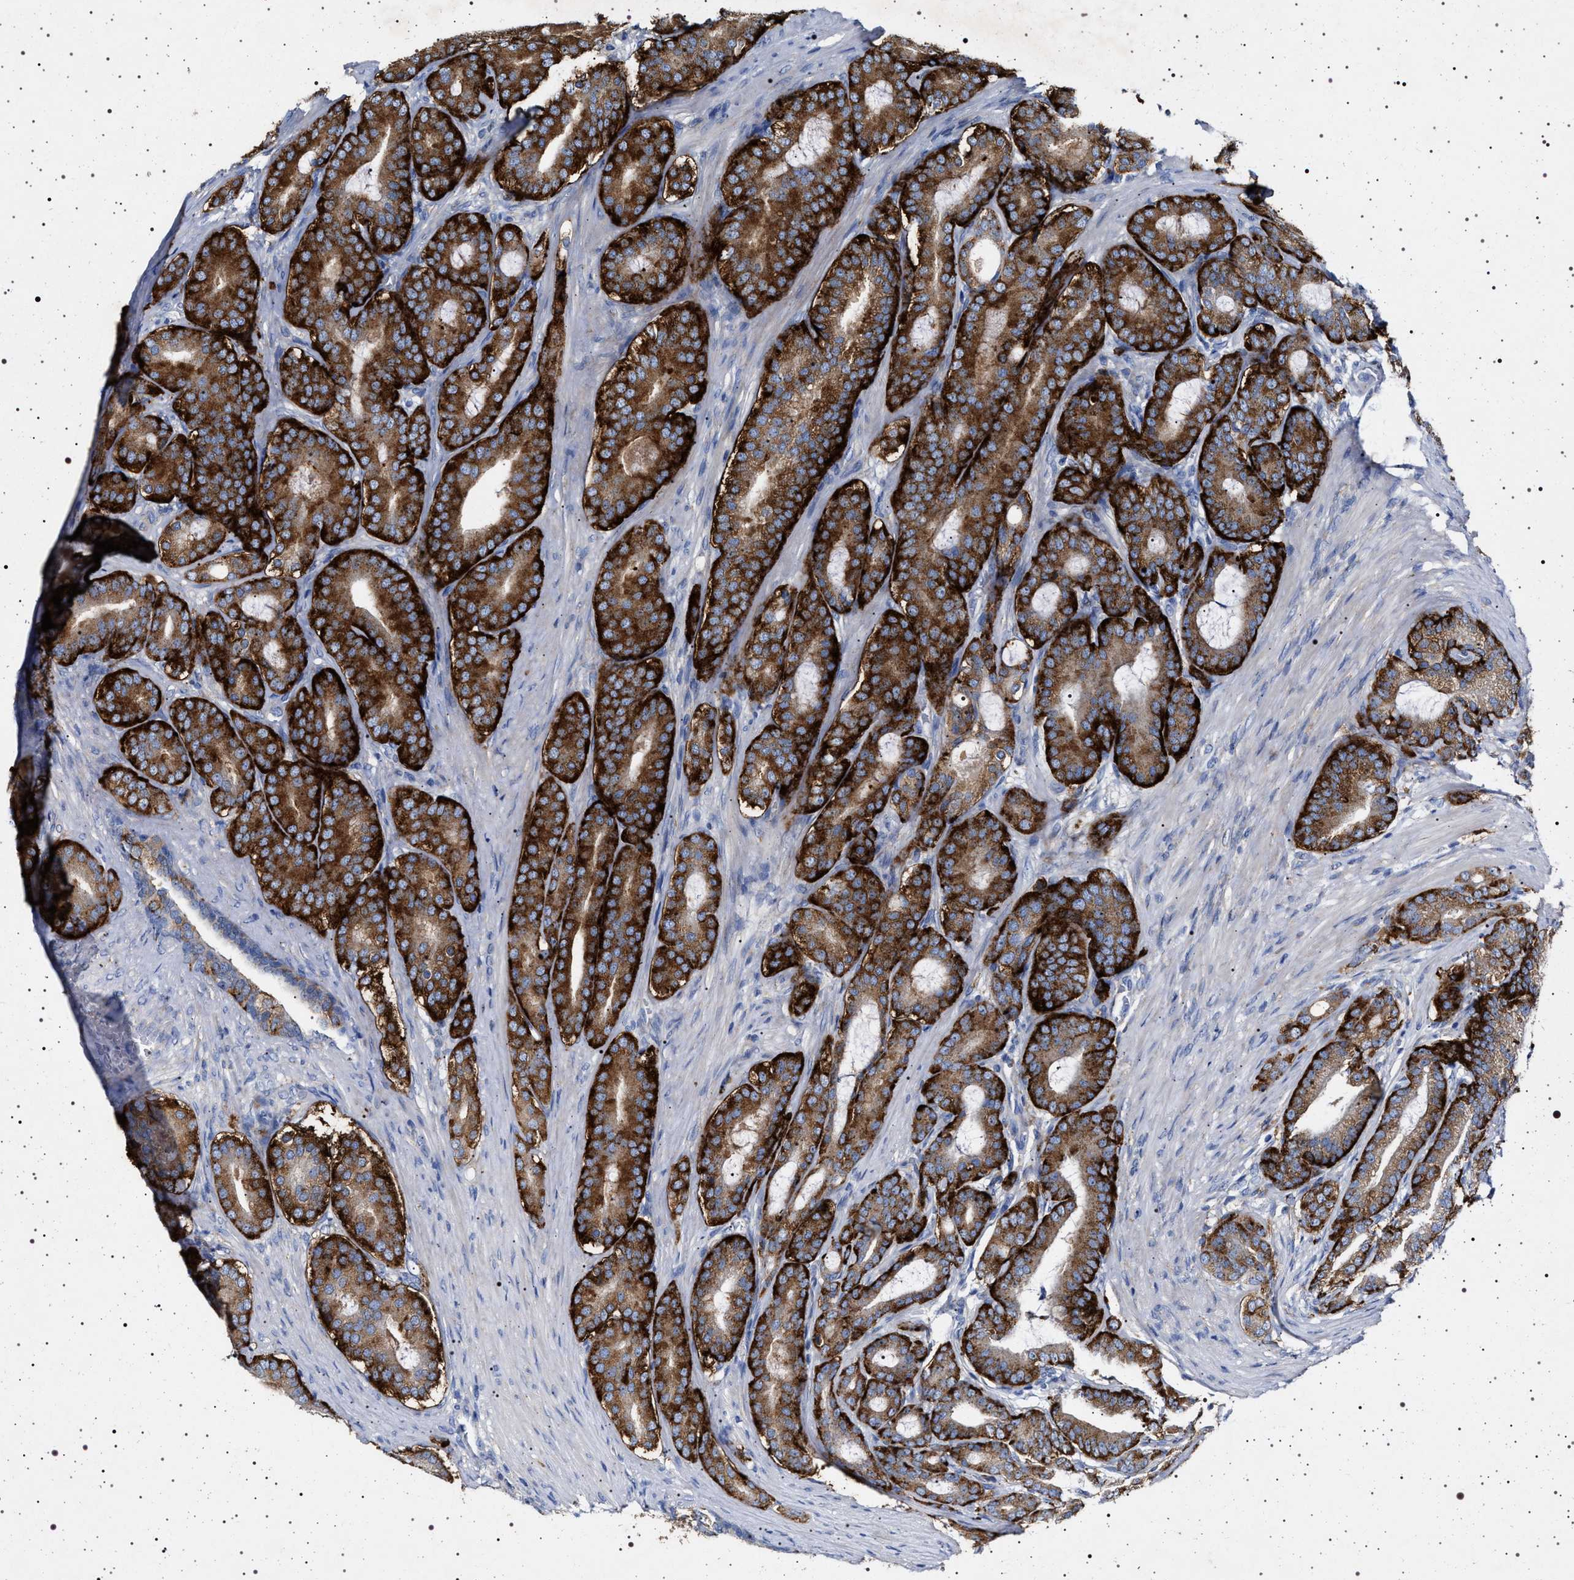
{"staining": {"intensity": "strong", "quantity": ">75%", "location": "cytoplasmic/membranous"}, "tissue": "prostate cancer", "cell_type": "Tumor cells", "image_type": "cancer", "snomed": [{"axis": "morphology", "description": "Adenocarcinoma, High grade"}, {"axis": "topography", "description": "Prostate"}], "caption": "Adenocarcinoma (high-grade) (prostate) stained with a brown dye displays strong cytoplasmic/membranous positive positivity in about >75% of tumor cells.", "gene": "NAALADL2", "patient": {"sex": "male", "age": 60}}